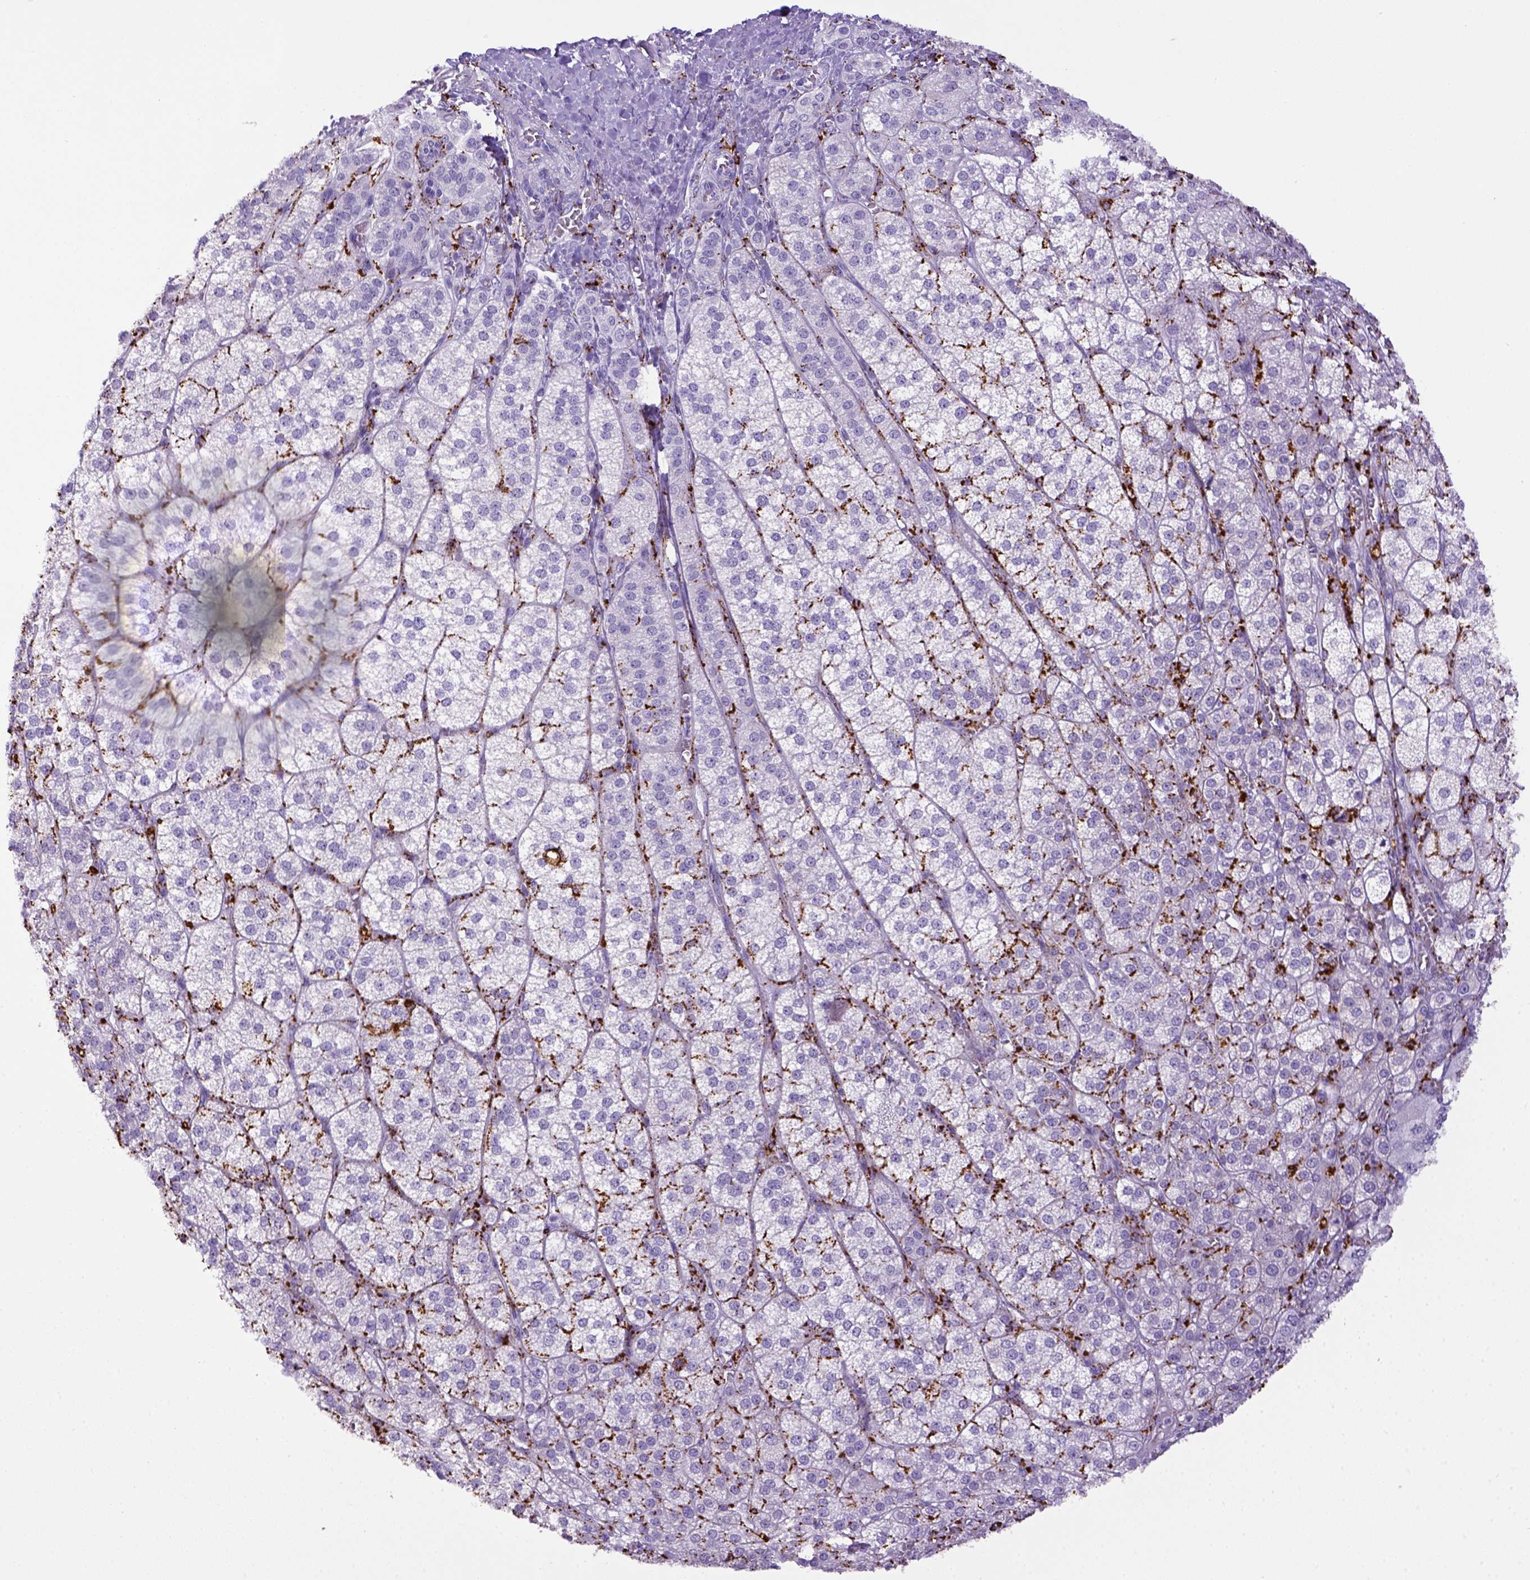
{"staining": {"intensity": "negative", "quantity": "none", "location": "none"}, "tissue": "adrenal gland", "cell_type": "Glandular cells", "image_type": "normal", "snomed": [{"axis": "morphology", "description": "Normal tissue, NOS"}, {"axis": "topography", "description": "Adrenal gland"}], "caption": "This is an IHC histopathology image of unremarkable human adrenal gland. There is no positivity in glandular cells.", "gene": "CD68", "patient": {"sex": "female", "age": 60}}